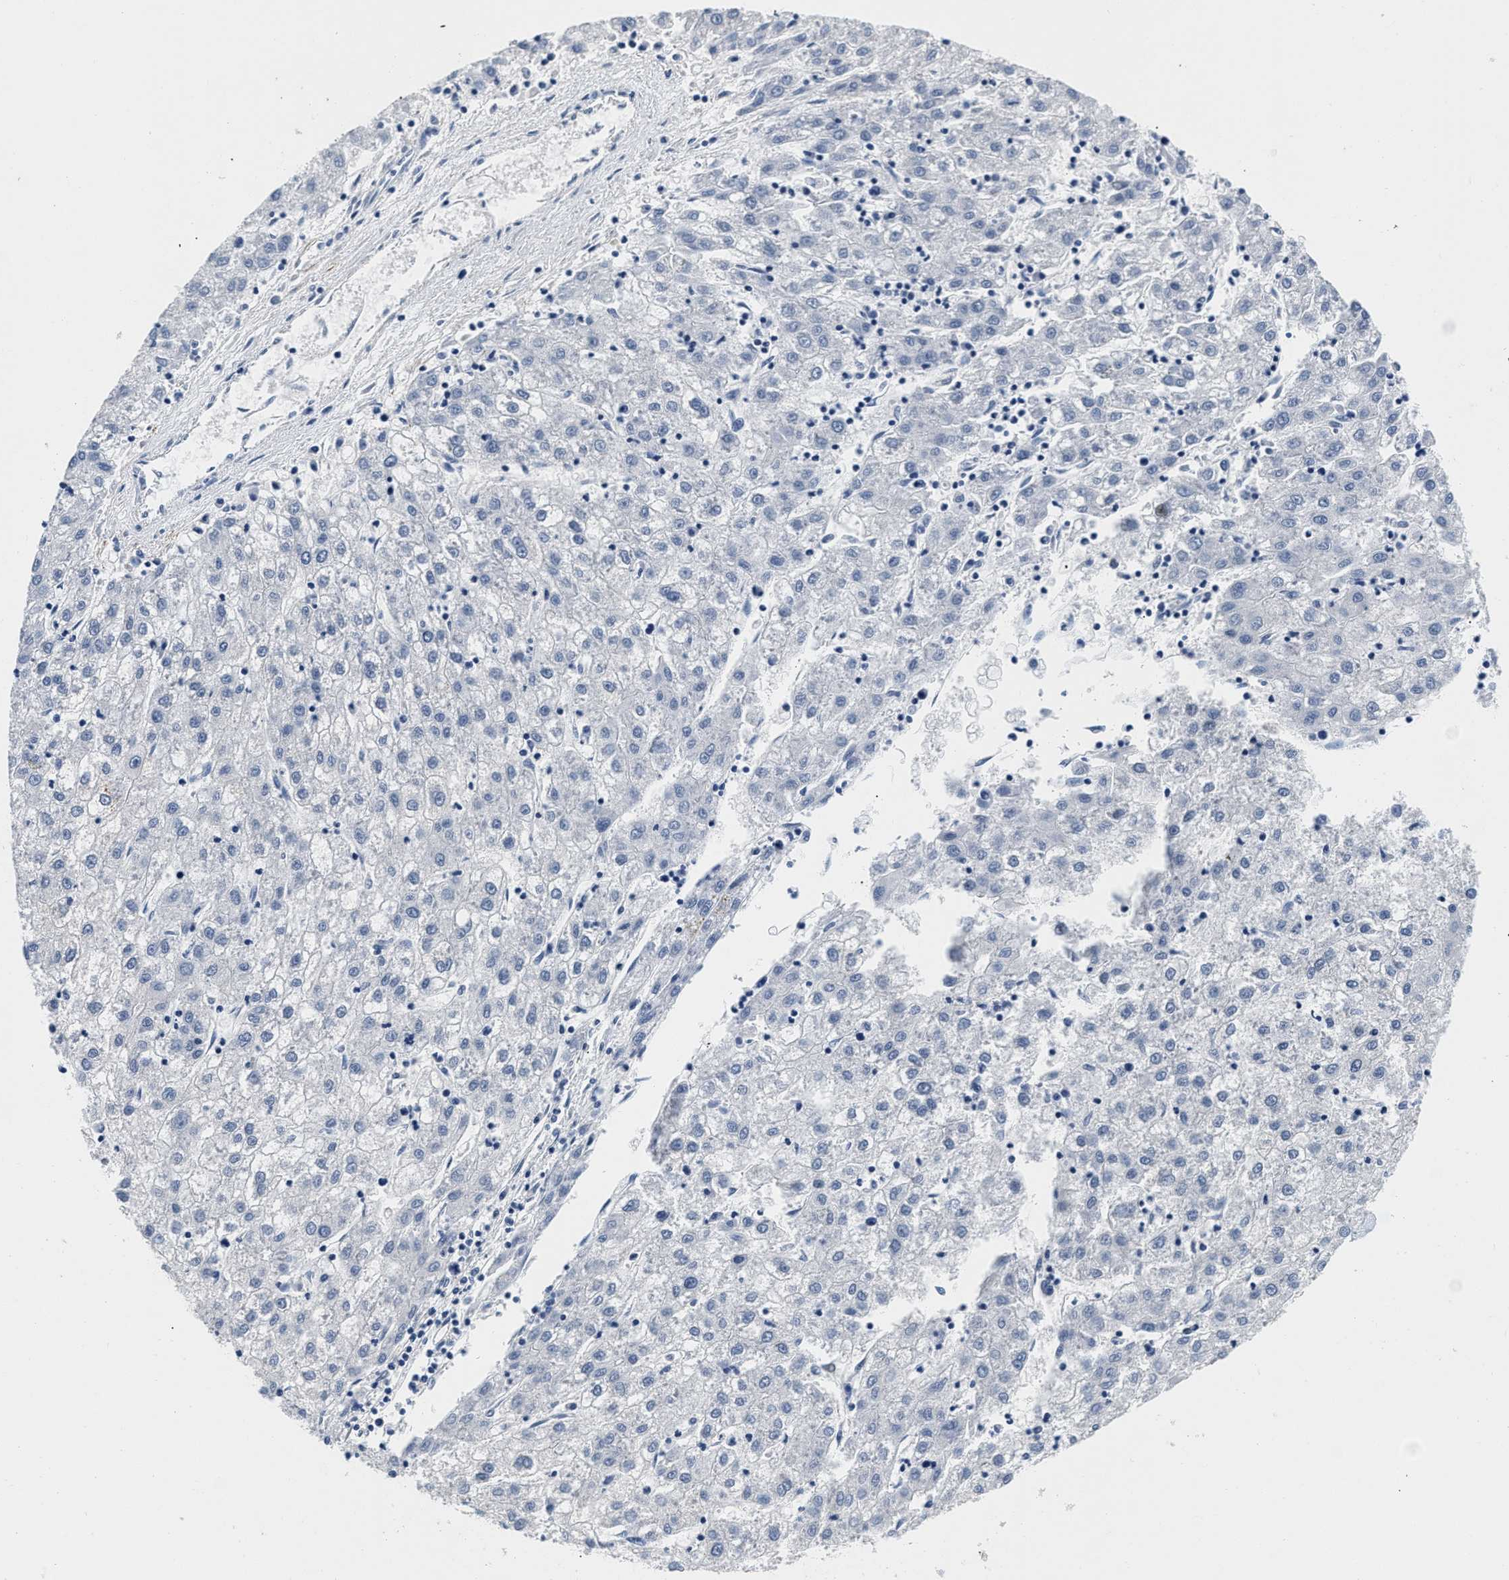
{"staining": {"intensity": "negative", "quantity": "none", "location": "none"}, "tissue": "liver cancer", "cell_type": "Tumor cells", "image_type": "cancer", "snomed": [{"axis": "morphology", "description": "Carcinoma, Hepatocellular, NOS"}, {"axis": "topography", "description": "Liver"}], "caption": "DAB (3,3'-diaminobenzidine) immunohistochemical staining of human liver cancer reveals no significant staining in tumor cells.", "gene": "PDP1", "patient": {"sex": "male", "age": 72}}